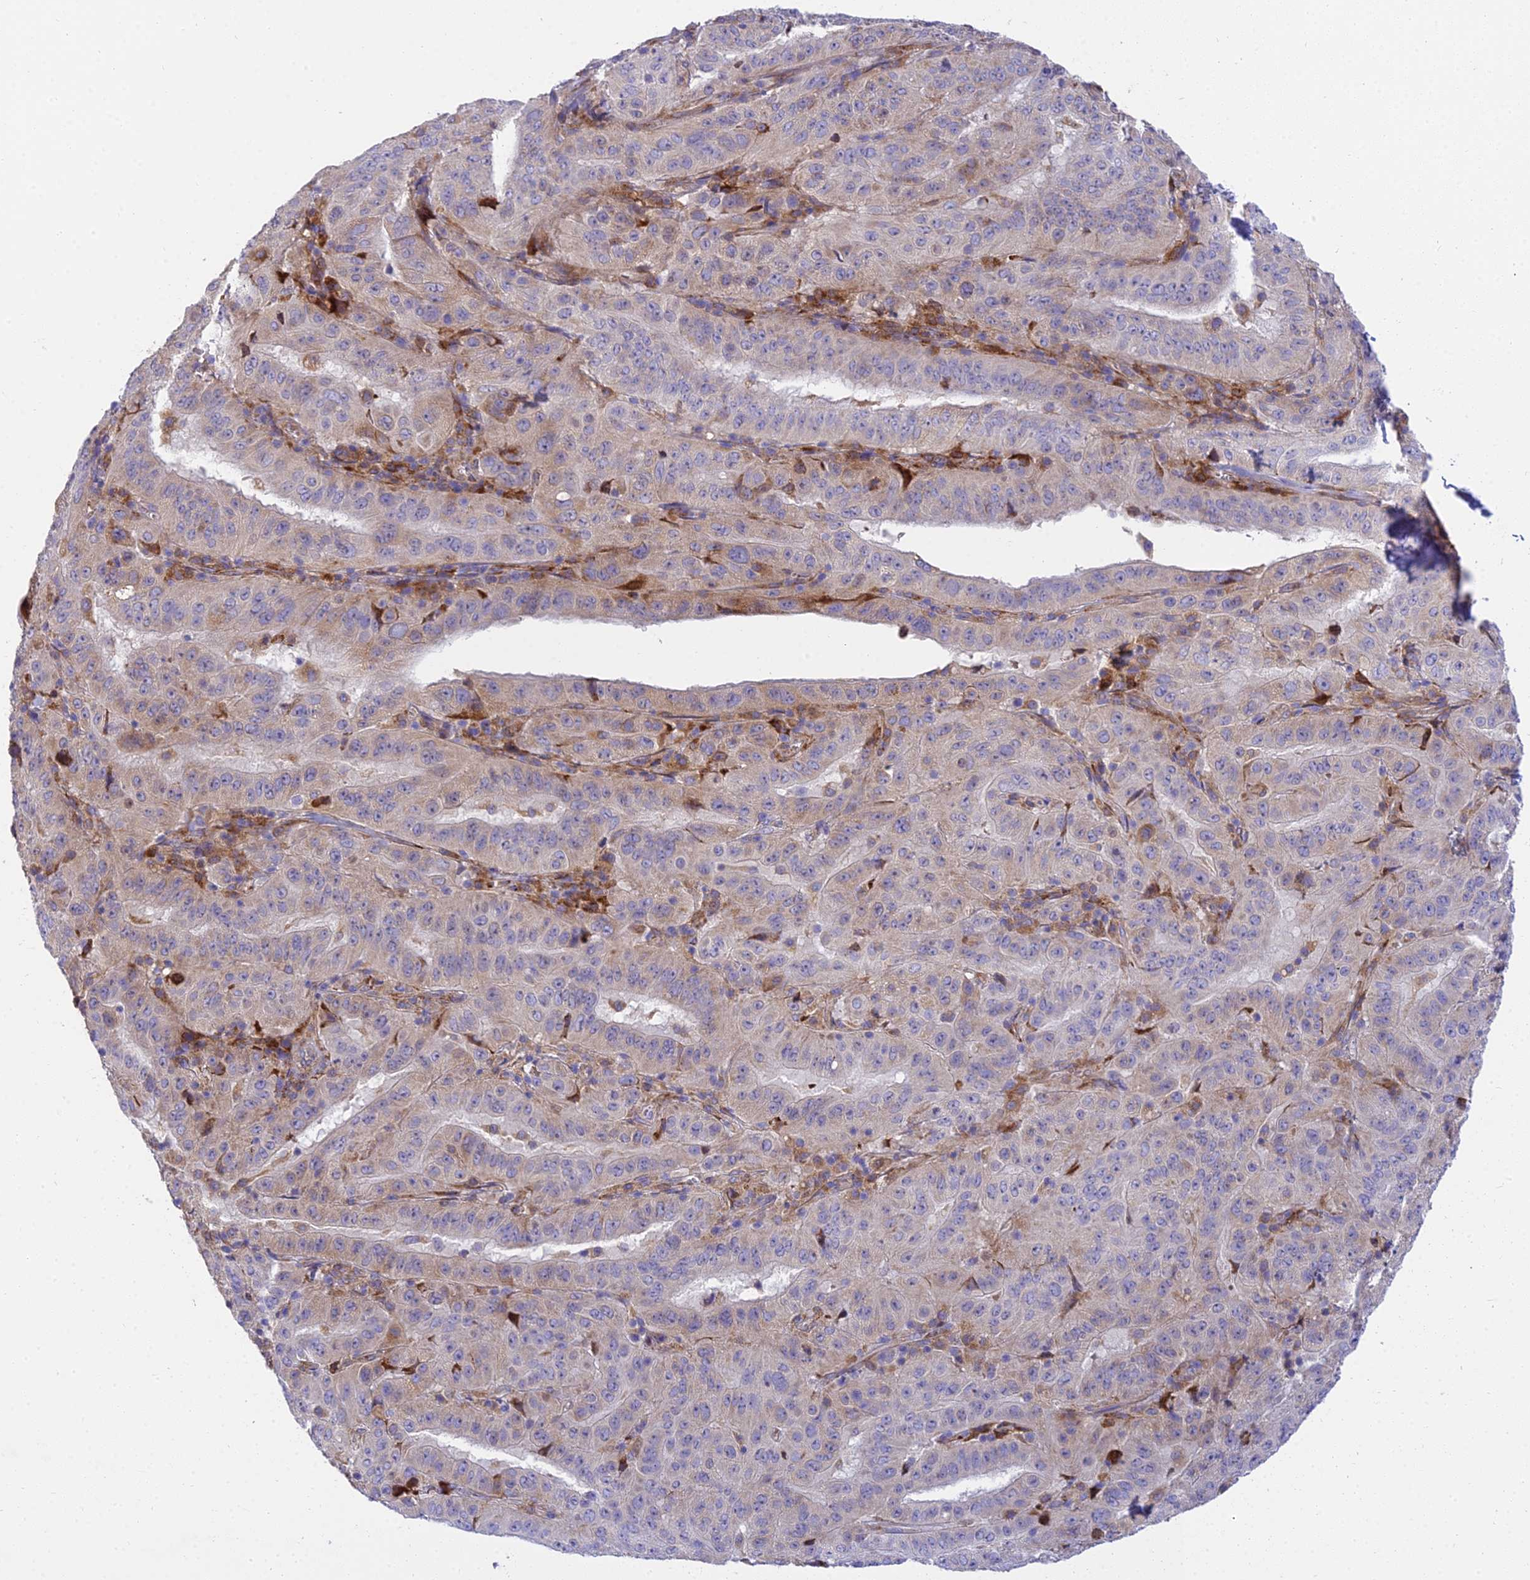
{"staining": {"intensity": "weak", "quantity": "<25%", "location": "cytoplasmic/membranous"}, "tissue": "pancreatic cancer", "cell_type": "Tumor cells", "image_type": "cancer", "snomed": [{"axis": "morphology", "description": "Adenocarcinoma, NOS"}, {"axis": "topography", "description": "Pancreas"}], "caption": "A photomicrograph of pancreatic adenocarcinoma stained for a protein demonstrates no brown staining in tumor cells. (DAB IHC, high magnification).", "gene": "CLCN7", "patient": {"sex": "male", "age": 63}}